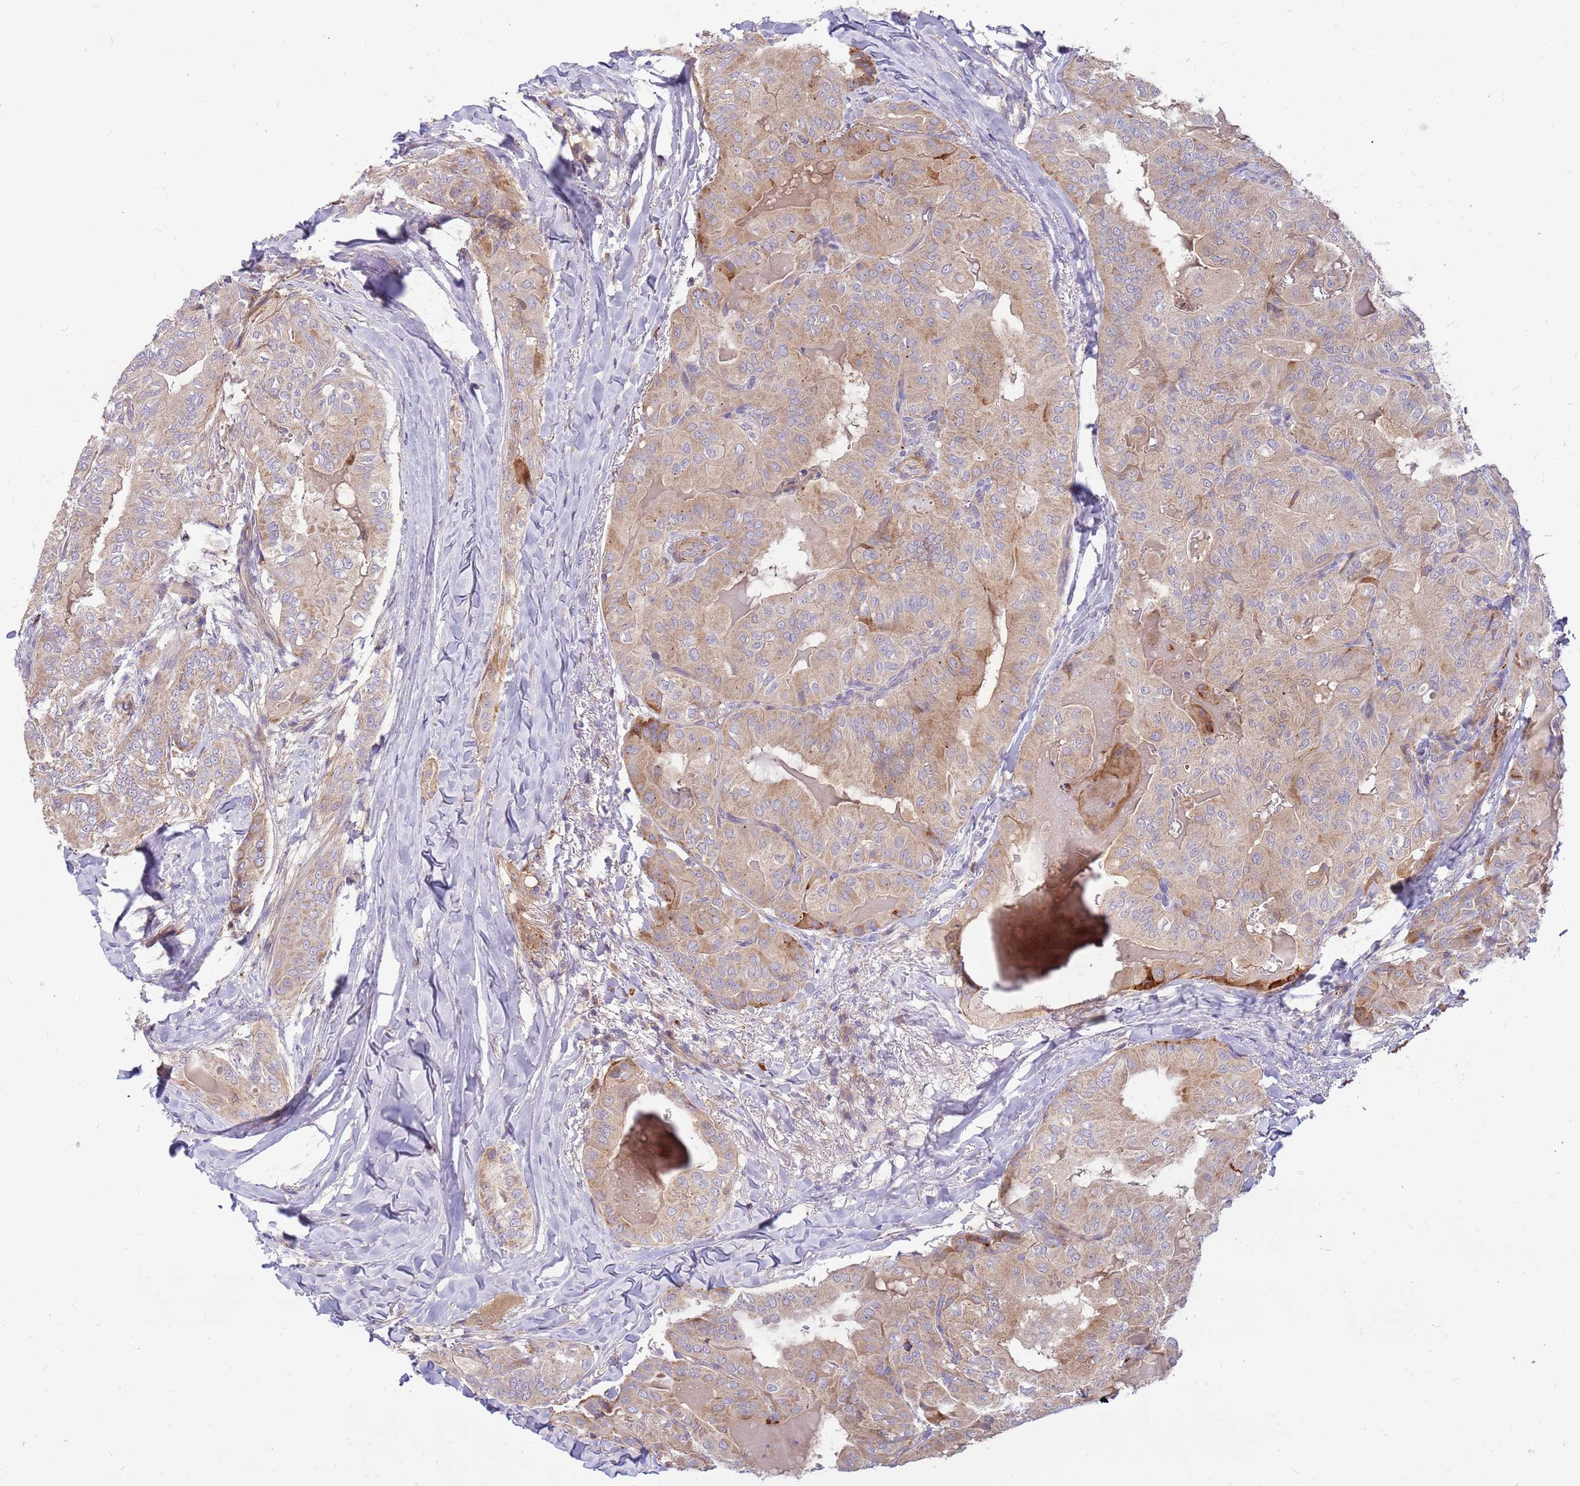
{"staining": {"intensity": "moderate", "quantity": ">75%", "location": "cytoplasmic/membranous"}, "tissue": "thyroid cancer", "cell_type": "Tumor cells", "image_type": "cancer", "snomed": [{"axis": "morphology", "description": "Papillary adenocarcinoma, NOS"}, {"axis": "topography", "description": "Thyroid gland"}], "caption": "Papillary adenocarcinoma (thyroid) stained with a protein marker exhibits moderate staining in tumor cells.", "gene": "MVD", "patient": {"sex": "female", "age": 68}}